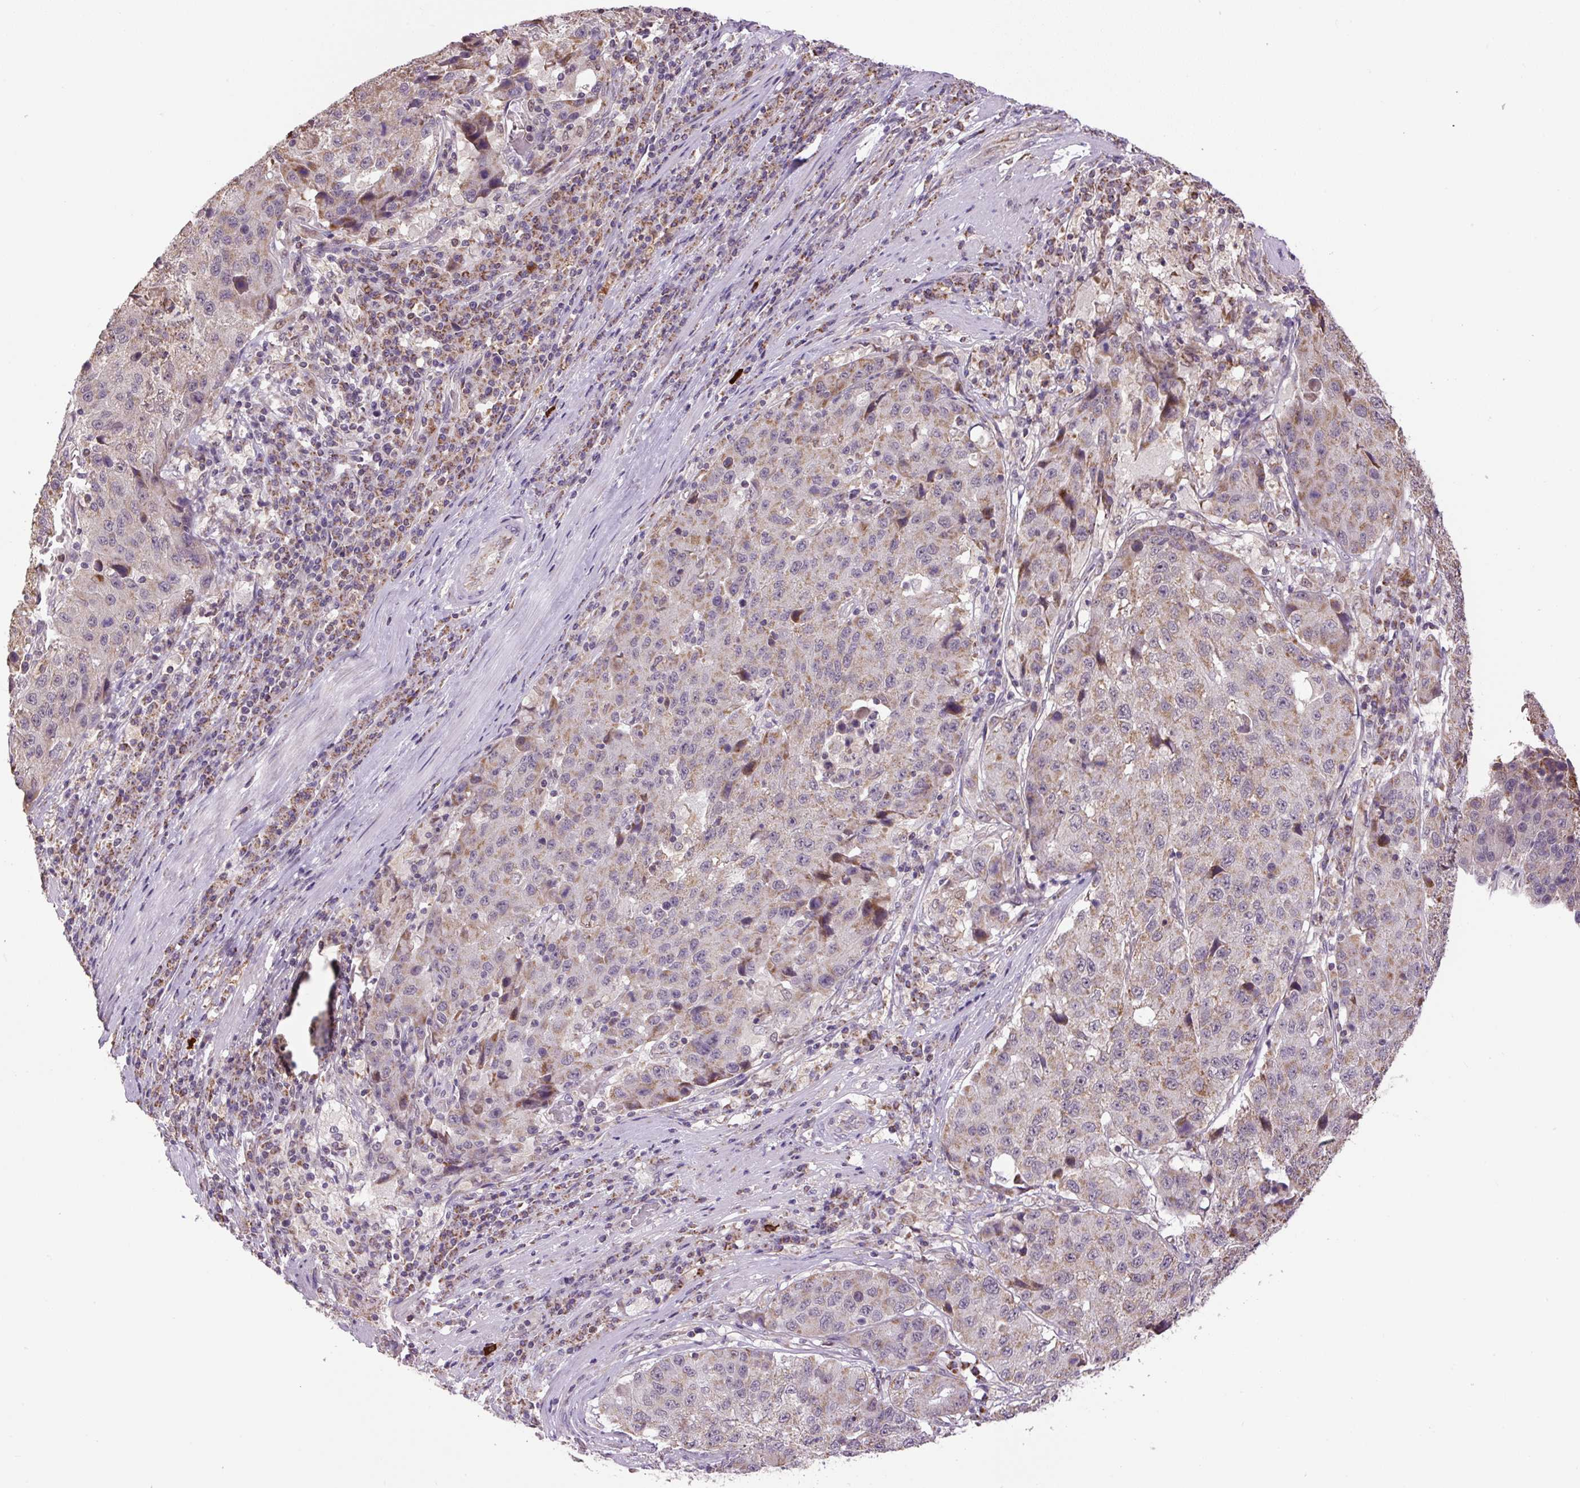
{"staining": {"intensity": "moderate", "quantity": "<25%", "location": "cytoplasmic/membranous"}, "tissue": "stomach cancer", "cell_type": "Tumor cells", "image_type": "cancer", "snomed": [{"axis": "morphology", "description": "Adenocarcinoma, NOS"}, {"axis": "topography", "description": "Stomach"}], "caption": "A histopathology image of stomach cancer (adenocarcinoma) stained for a protein demonstrates moderate cytoplasmic/membranous brown staining in tumor cells.", "gene": "SGF29", "patient": {"sex": "male", "age": 71}}